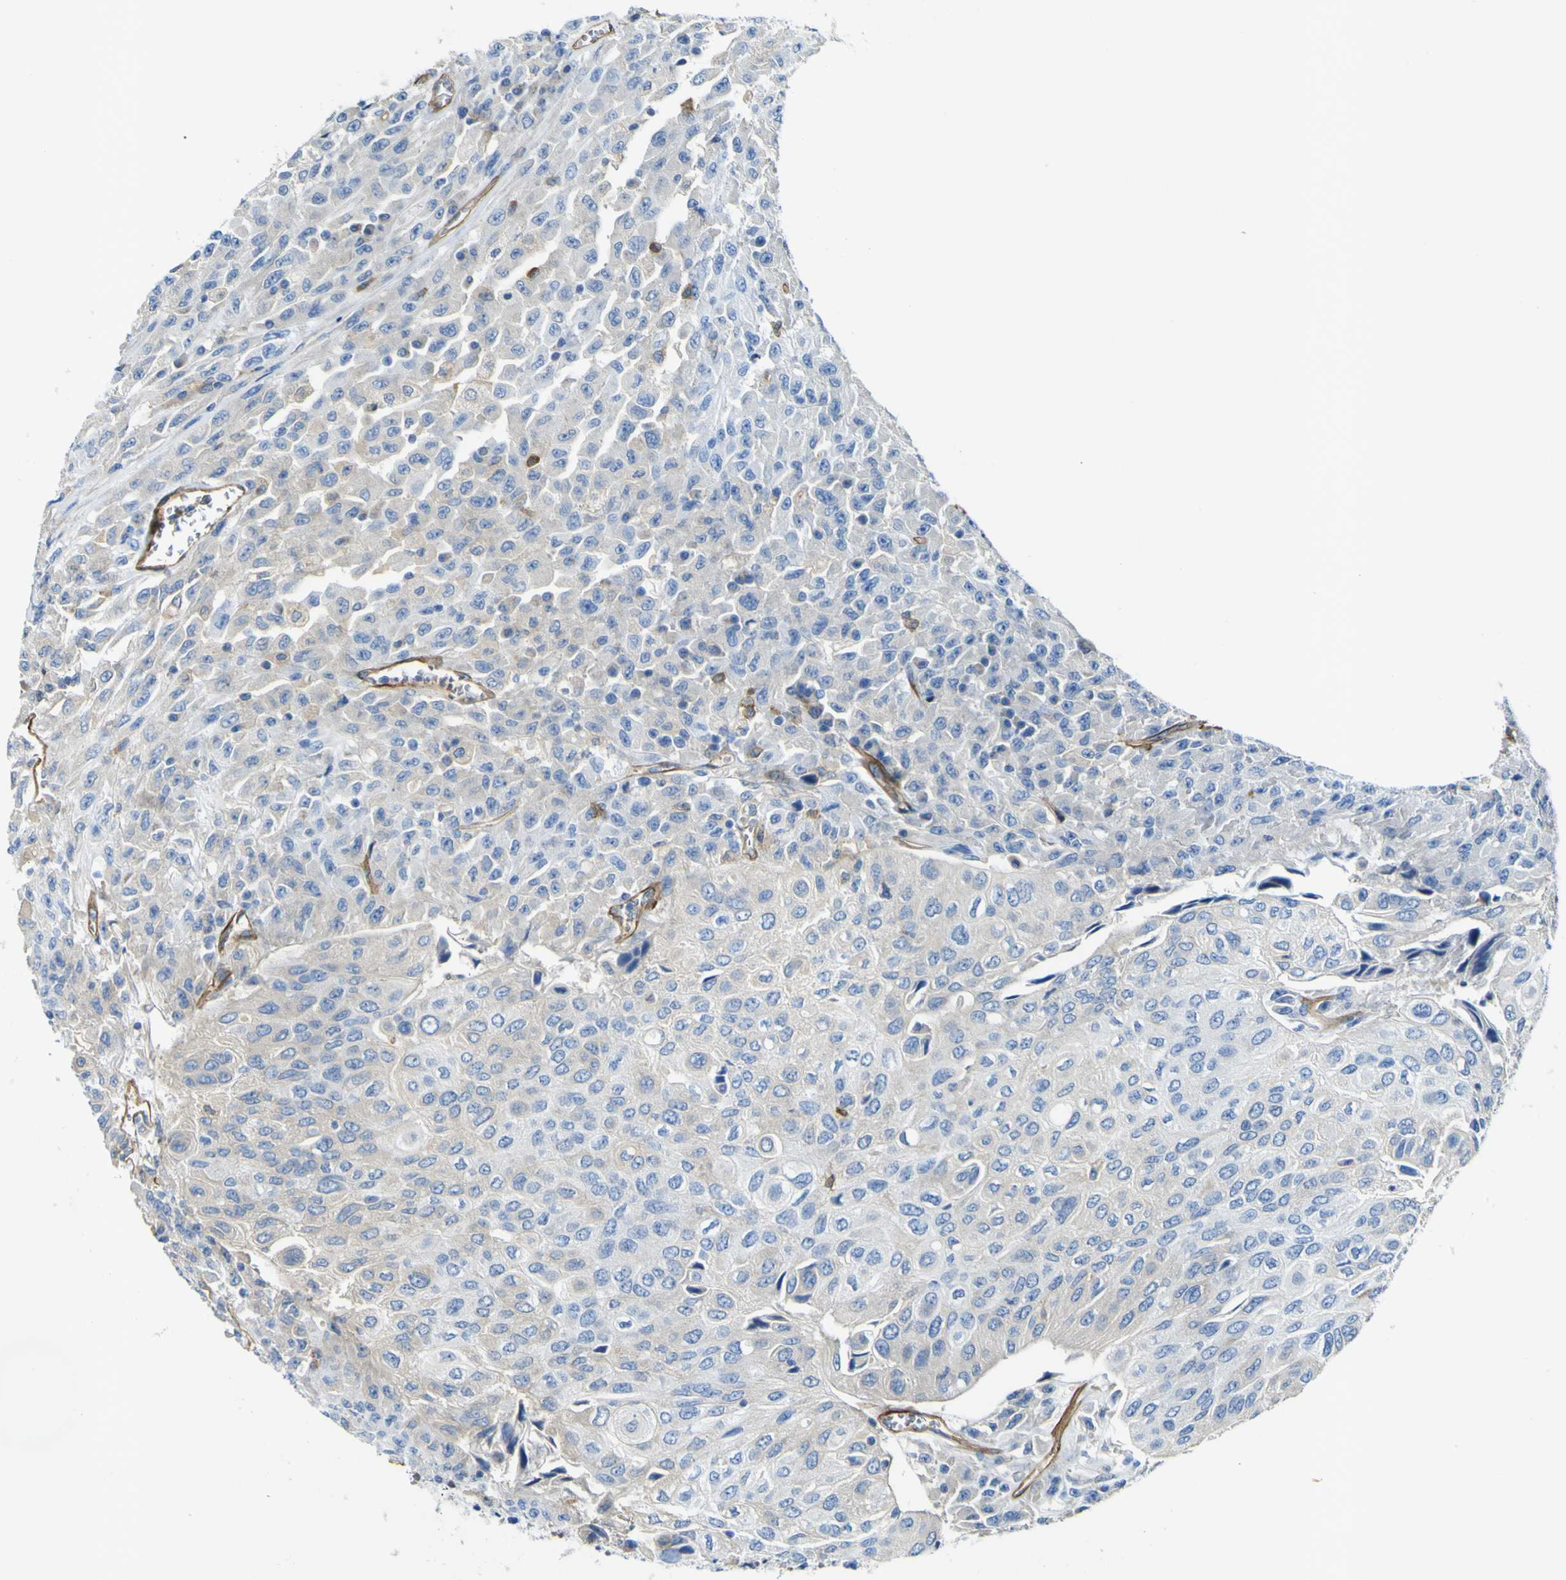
{"staining": {"intensity": "negative", "quantity": "none", "location": "none"}, "tissue": "urothelial cancer", "cell_type": "Tumor cells", "image_type": "cancer", "snomed": [{"axis": "morphology", "description": "Urothelial carcinoma, High grade"}, {"axis": "topography", "description": "Urinary bladder"}], "caption": "Immunohistochemistry (IHC) photomicrograph of neoplastic tissue: urothelial carcinoma (high-grade) stained with DAB (3,3'-diaminobenzidine) shows no significant protein positivity in tumor cells.", "gene": "CD93", "patient": {"sex": "male", "age": 66}}